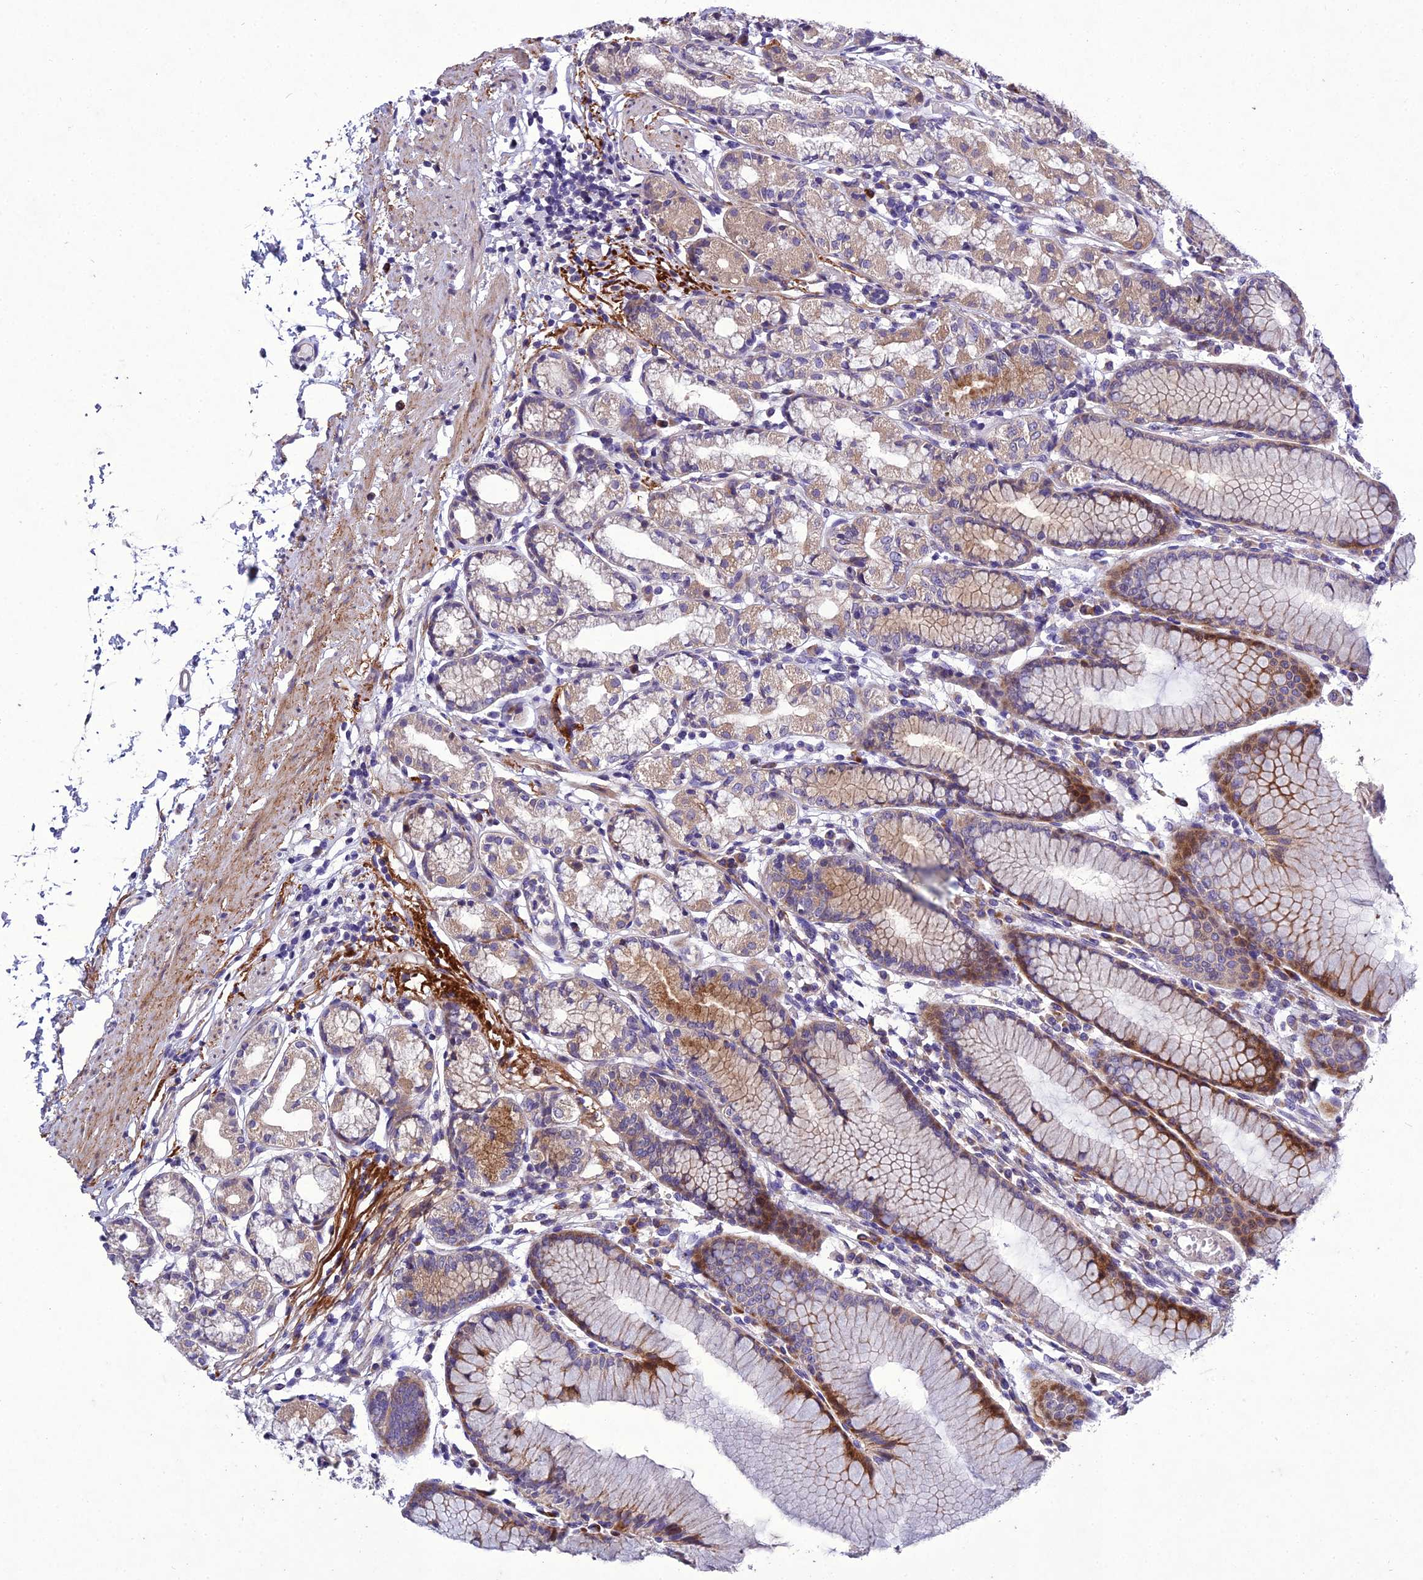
{"staining": {"intensity": "moderate", "quantity": "<25%", "location": "cytoplasmic/membranous"}, "tissue": "stomach", "cell_type": "Glandular cells", "image_type": "normal", "snomed": [{"axis": "morphology", "description": "Normal tissue, NOS"}, {"axis": "topography", "description": "Stomach"}], "caption": "Immunohistochemical staining of normal stomach exhibits low levels of moderate cytoplasmic/membranous staining in about <25% of glandular cells.", "gene": "ADIPOR2", "patient": {"sex": "female", "age": 57}}